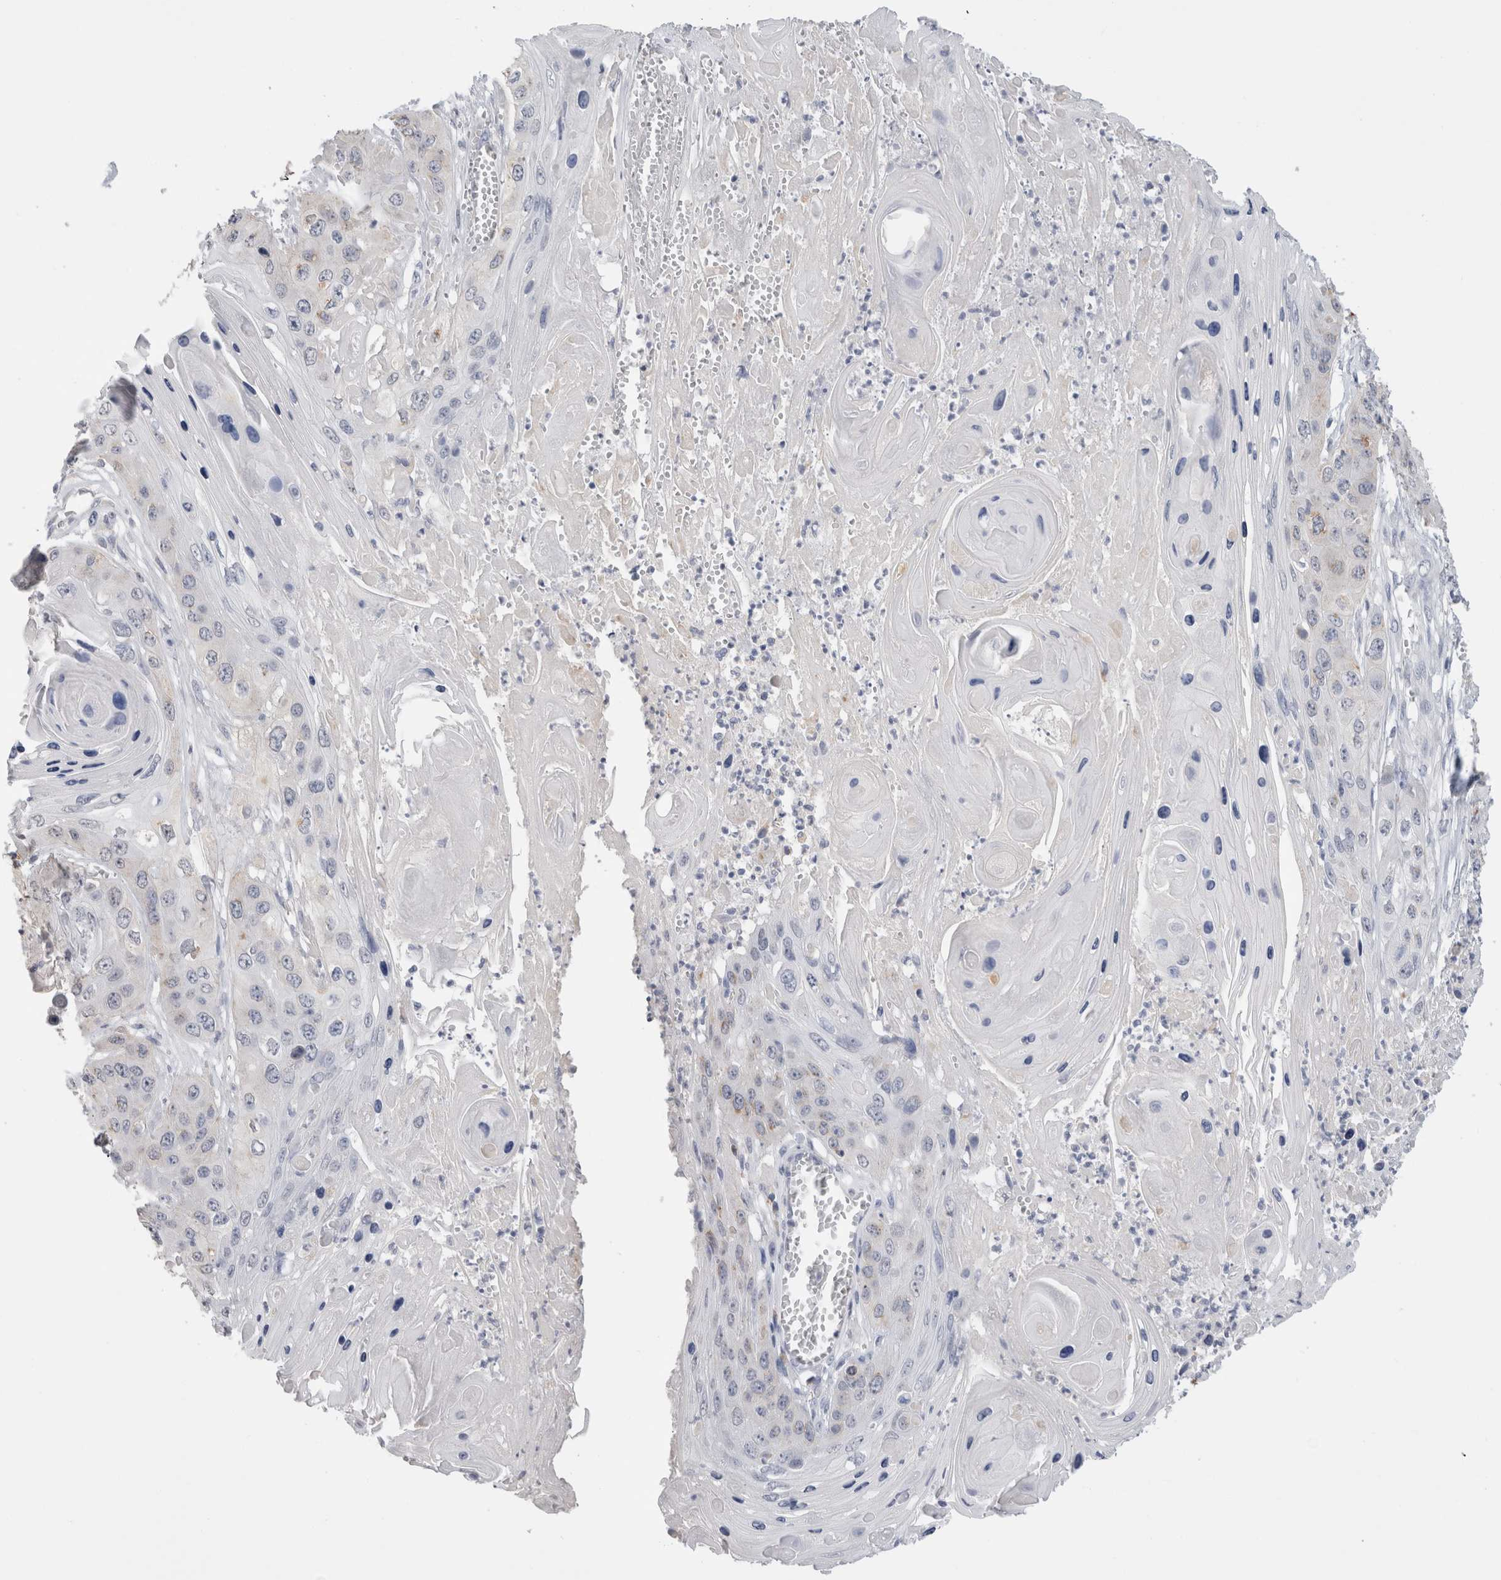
{"staining": {"intensity": "negative", "quantity": "none", "location": "none"}, "tissue": "skin cancer", "cell_type": "Tumor cells", "image_type": "cancer", "snomed": [{"axis": "morphology", "description": "Squamous cell carcinoma, NOS"}, {"axis": "topography", "description": "Skin"}], "caption": "Immunohistochemistry (IHC) histopathology image of human squamous cell carcinoma (skin) stained for a protein (brown), which exhibits no staining in tumor cells.", "gene": "LAMP3", "patient": {"sex": "male", "age": 55}}